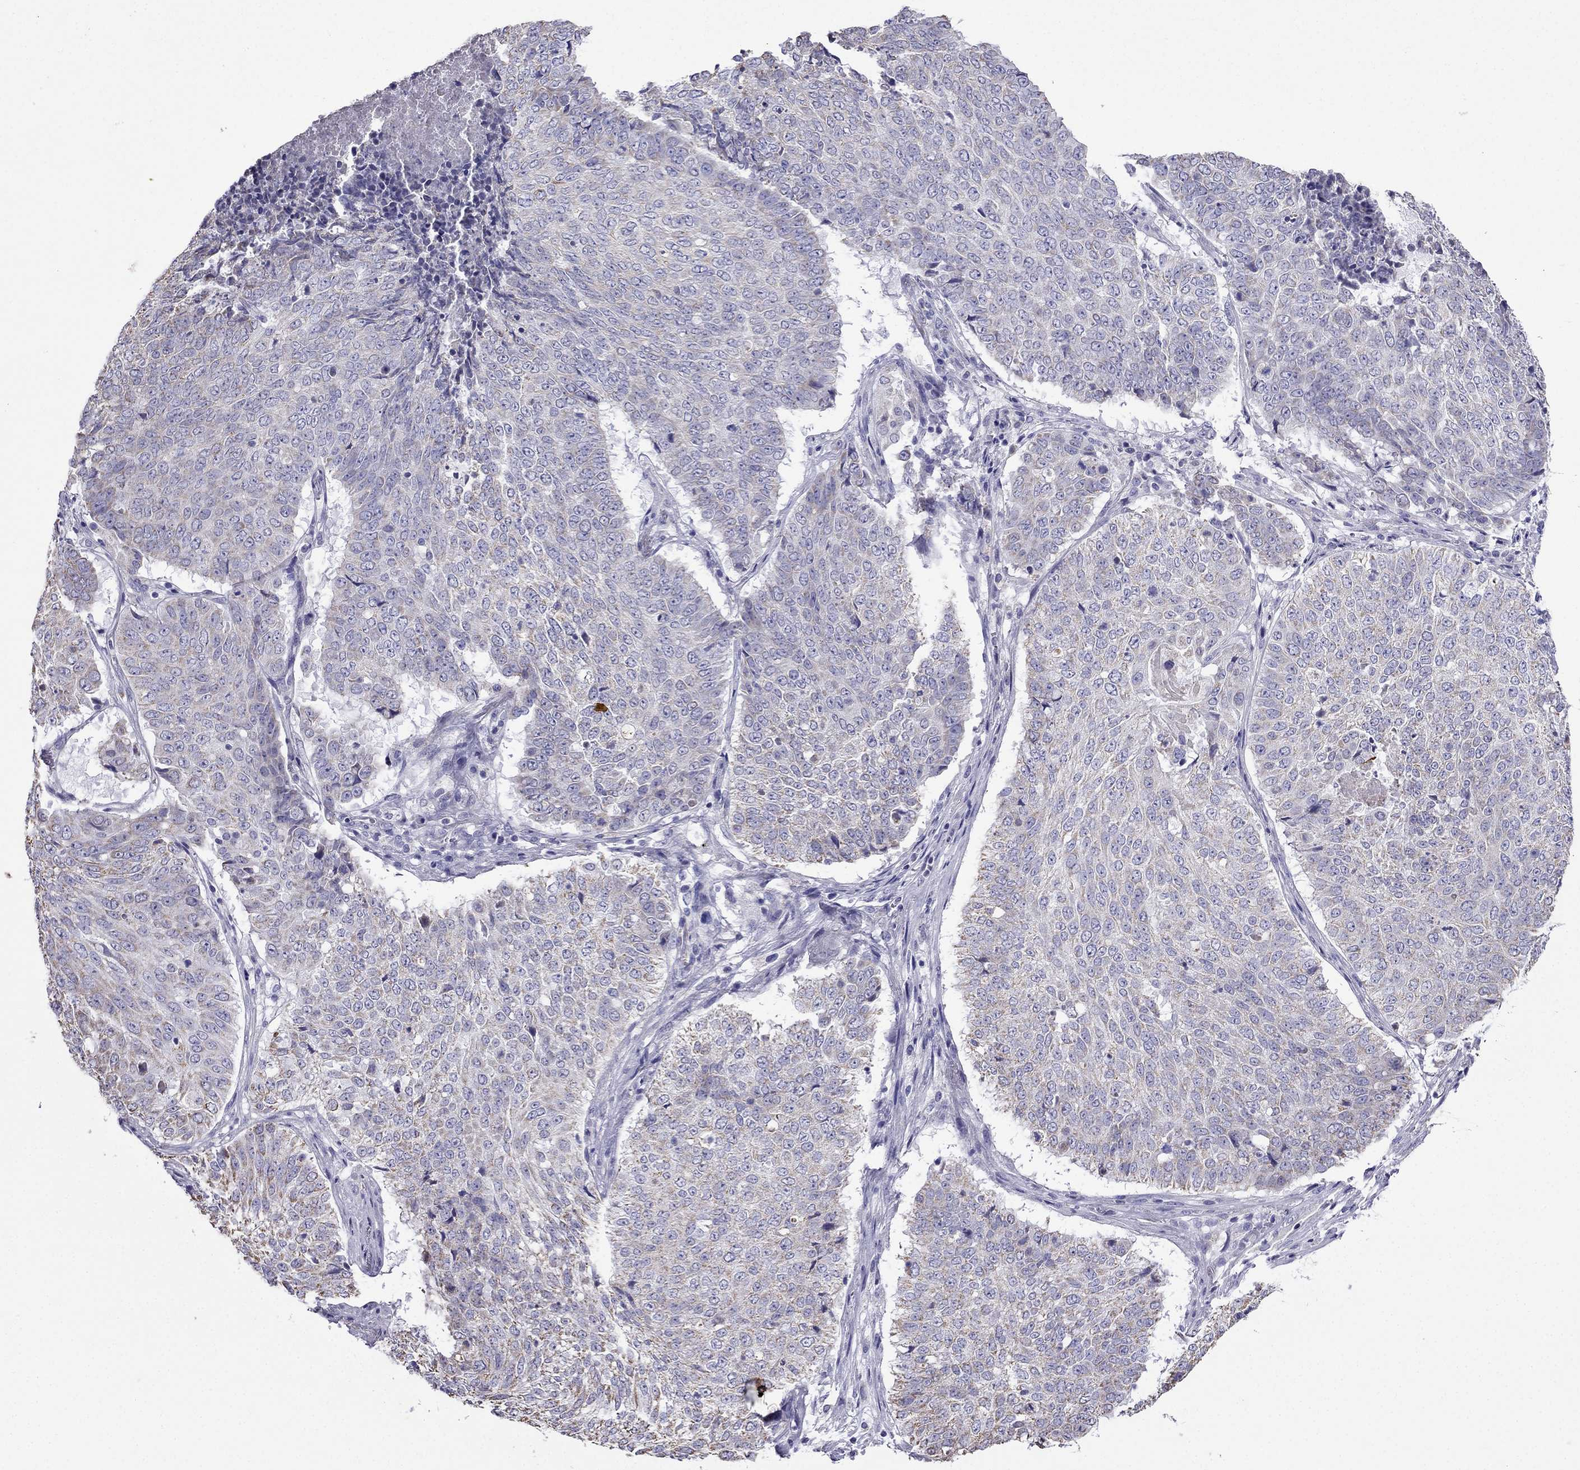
{"staining": {"intensity": "weak", "quantity": ">75%", "location": "cytoplasmic/membranous"}, "tissue": "lung cancer", "cell_type": "Tumor cells", "image_type": "cancer", "snomed": [{"axis": "morphology", "description": "Squamous cell carcinoma, NOS"}, {"axis": "topography", "description": "Lung"}], "caption": "A micrograph of human lung cancer stained for a protein reveals weak cytoplasmic/membranous brown staining in tumor cells. (DAB (3,3'-diaminobenzidine) = brown stain, brightfield microscopy at high magnification).", "gene": "DSC1", "patient": {"sex": "male", "age": 64}}